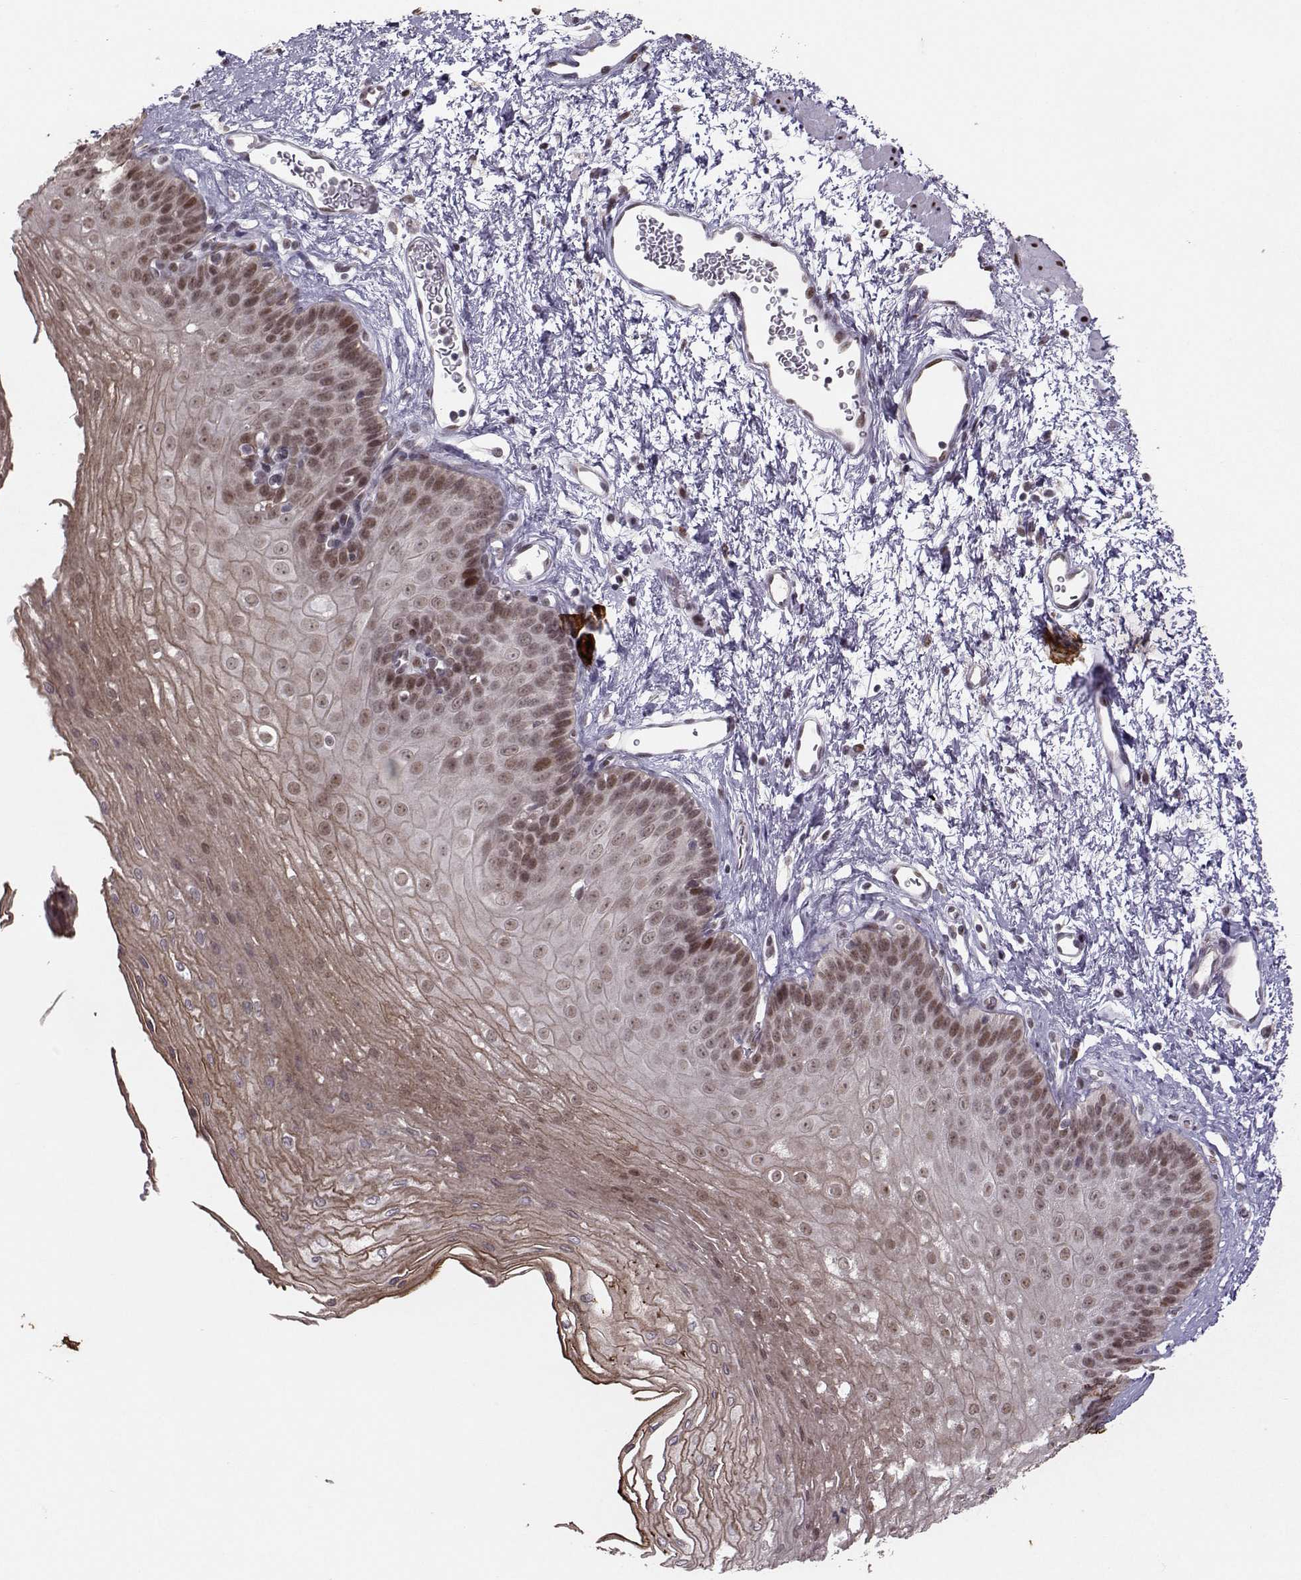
{"staining": {"intensity": "moderate", "quantity": ">75%", "location": "cytoplasmic/membranous,nuclear"}, "tissue": "esophagus", "cell_type": "Squamous epithelial cells", "image_type": "normal", "snomed": [{"axis": "morphology", "description": "Normal tissue, NOS"}, {"axis": "topography", "description": "Esophagus"}], "caption": "A histopathology image of esophagus stained for a protein exhibits moderate cytoplasmic/membranous,nuclear brown staining in squamous epithelial cells. The protein is stained brown, and the nuclei are stained in blue (DAB IHC with brightfield microscopy, high magnification).", "gene": "SNAPC2", "patient": {"sex": "female", "age": 62}}